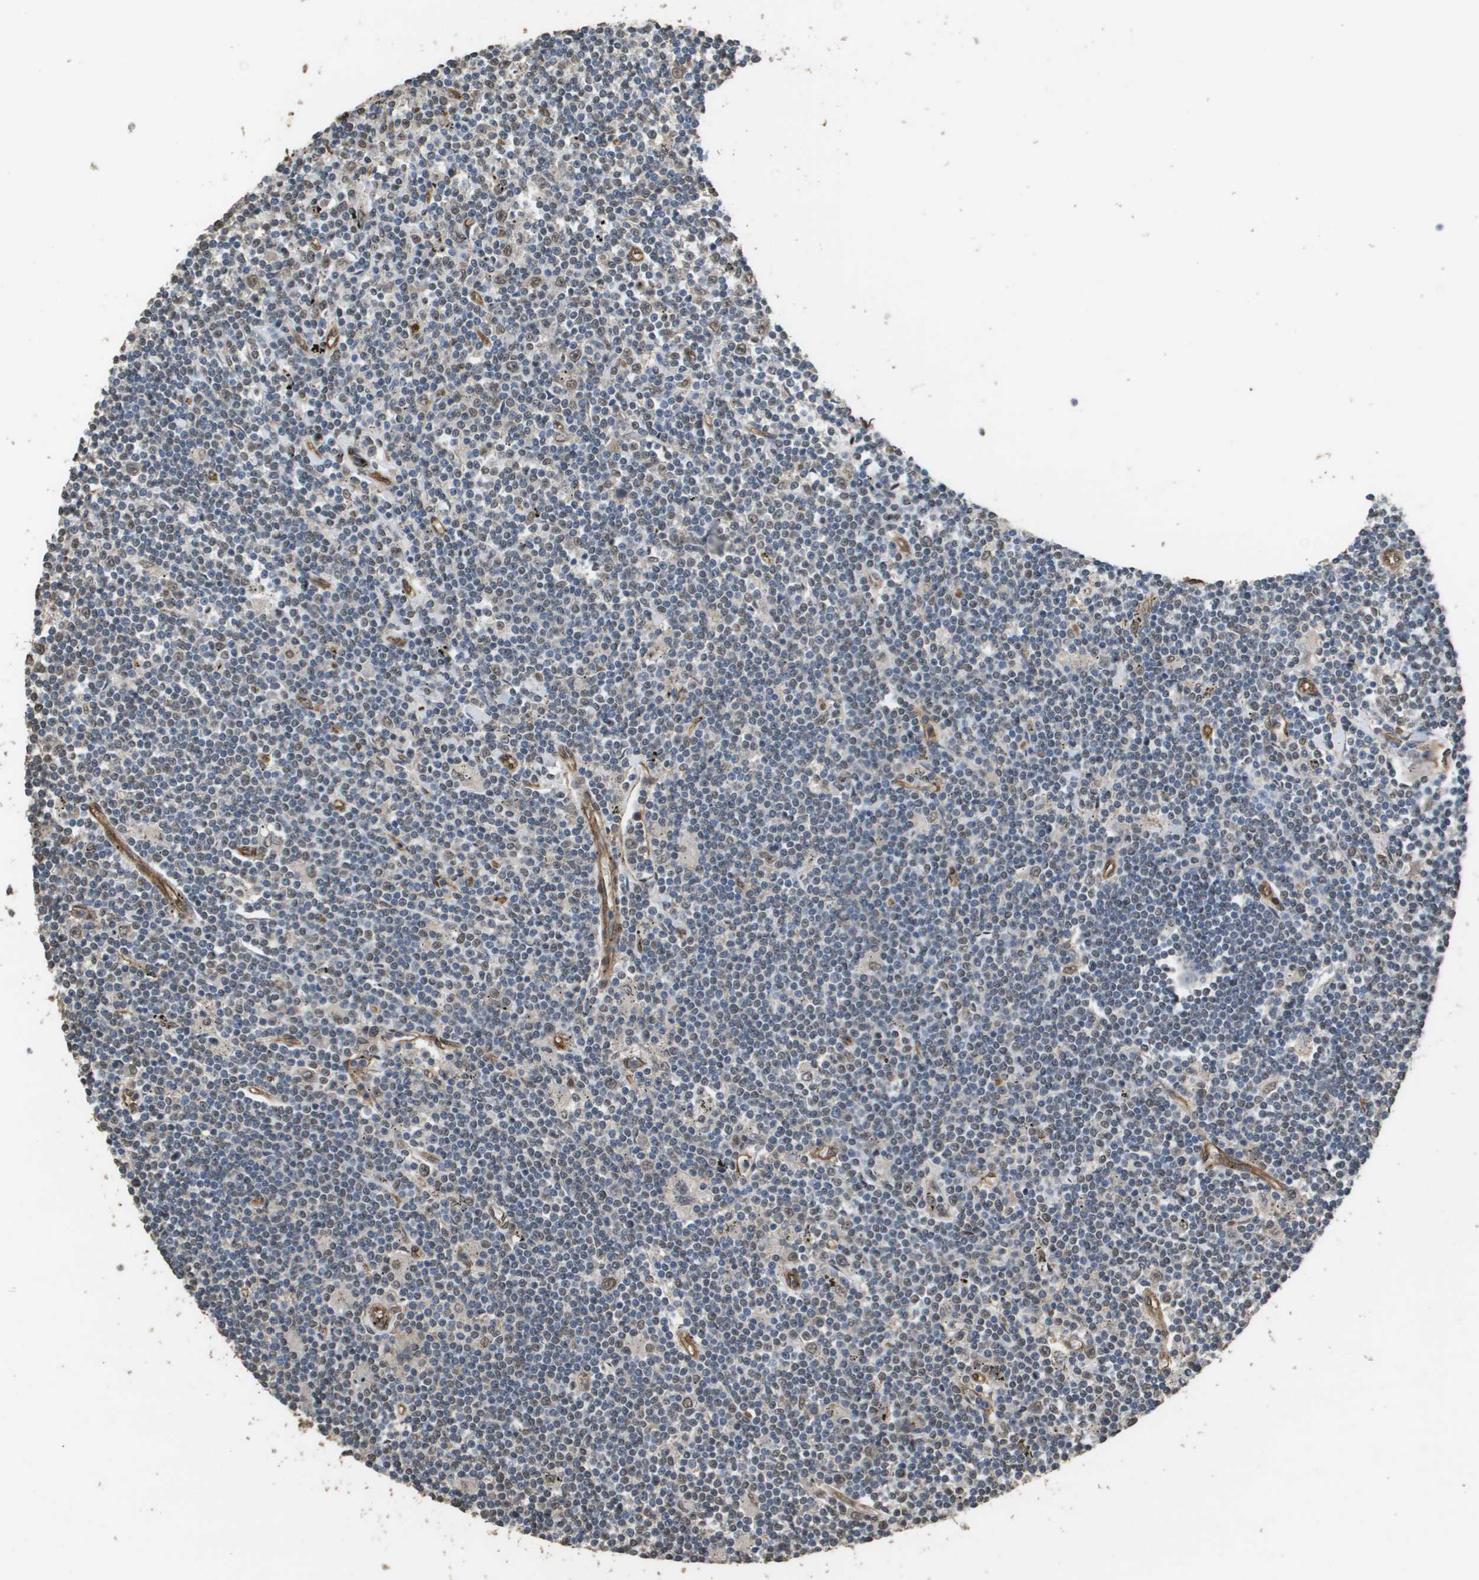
{"staining": {"intensity": "weak", "quantity": "25%-75%", "location": "nuclear"}, "tissue": "lymphoma", "cell_type": "Tumor cells", "image_type": "cancer", "snomed": [{"axis": "morphology", "description": "Malignant lymphoma, non-Hodgkin's type, Low grade"}, {"axis": "topography", "description": "Spleen"}], "caption": "This photomicrograph reveals immunohistochemistry (IHC) staining of human lymphoma, with low weak nuclear staining in about 25%-75% of tumor cells.", "gene": "AAMP", "patient": {"sex": "male", "age": 76}}